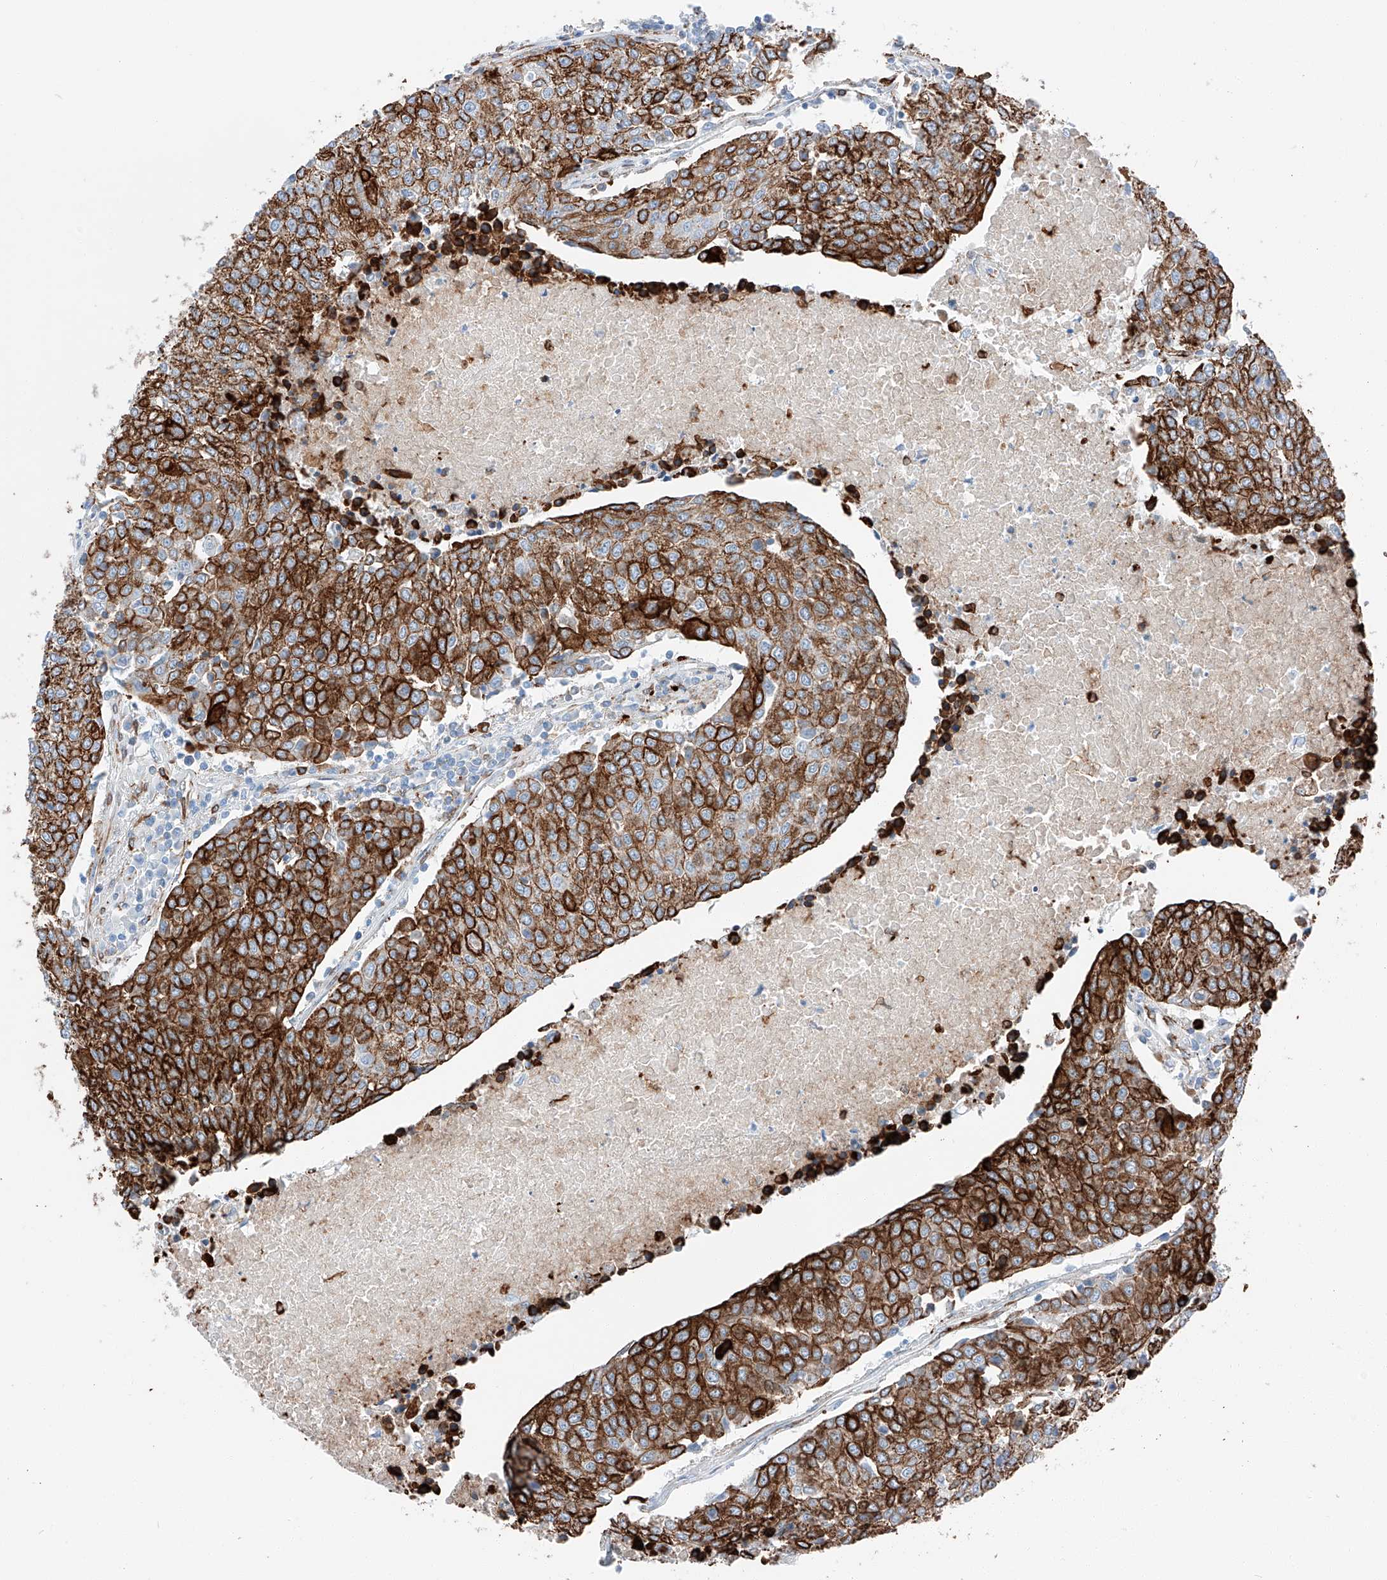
{"staining": {"intensity": "strong", "quantity": ">75%", "location": "cytoplasmic/membranous"}, "tissue": "urothelial cancer", "cell_type": "Tumor cells", "image_type": "cancer", "snomed": [{"axis": "morphology", "description": "Urothelial carcinoma, High grade"}, {"axis": "topography", "description": "Urinary bladder"}], "caption": "Urothelial cancer was stained to show a protein in brown. There is high levels of strong cytoplasmic/membranous positivity in about >75% of tumor cells.", "gene": "ZNF804A", "patient": {"sex": "female", "age": 85}}